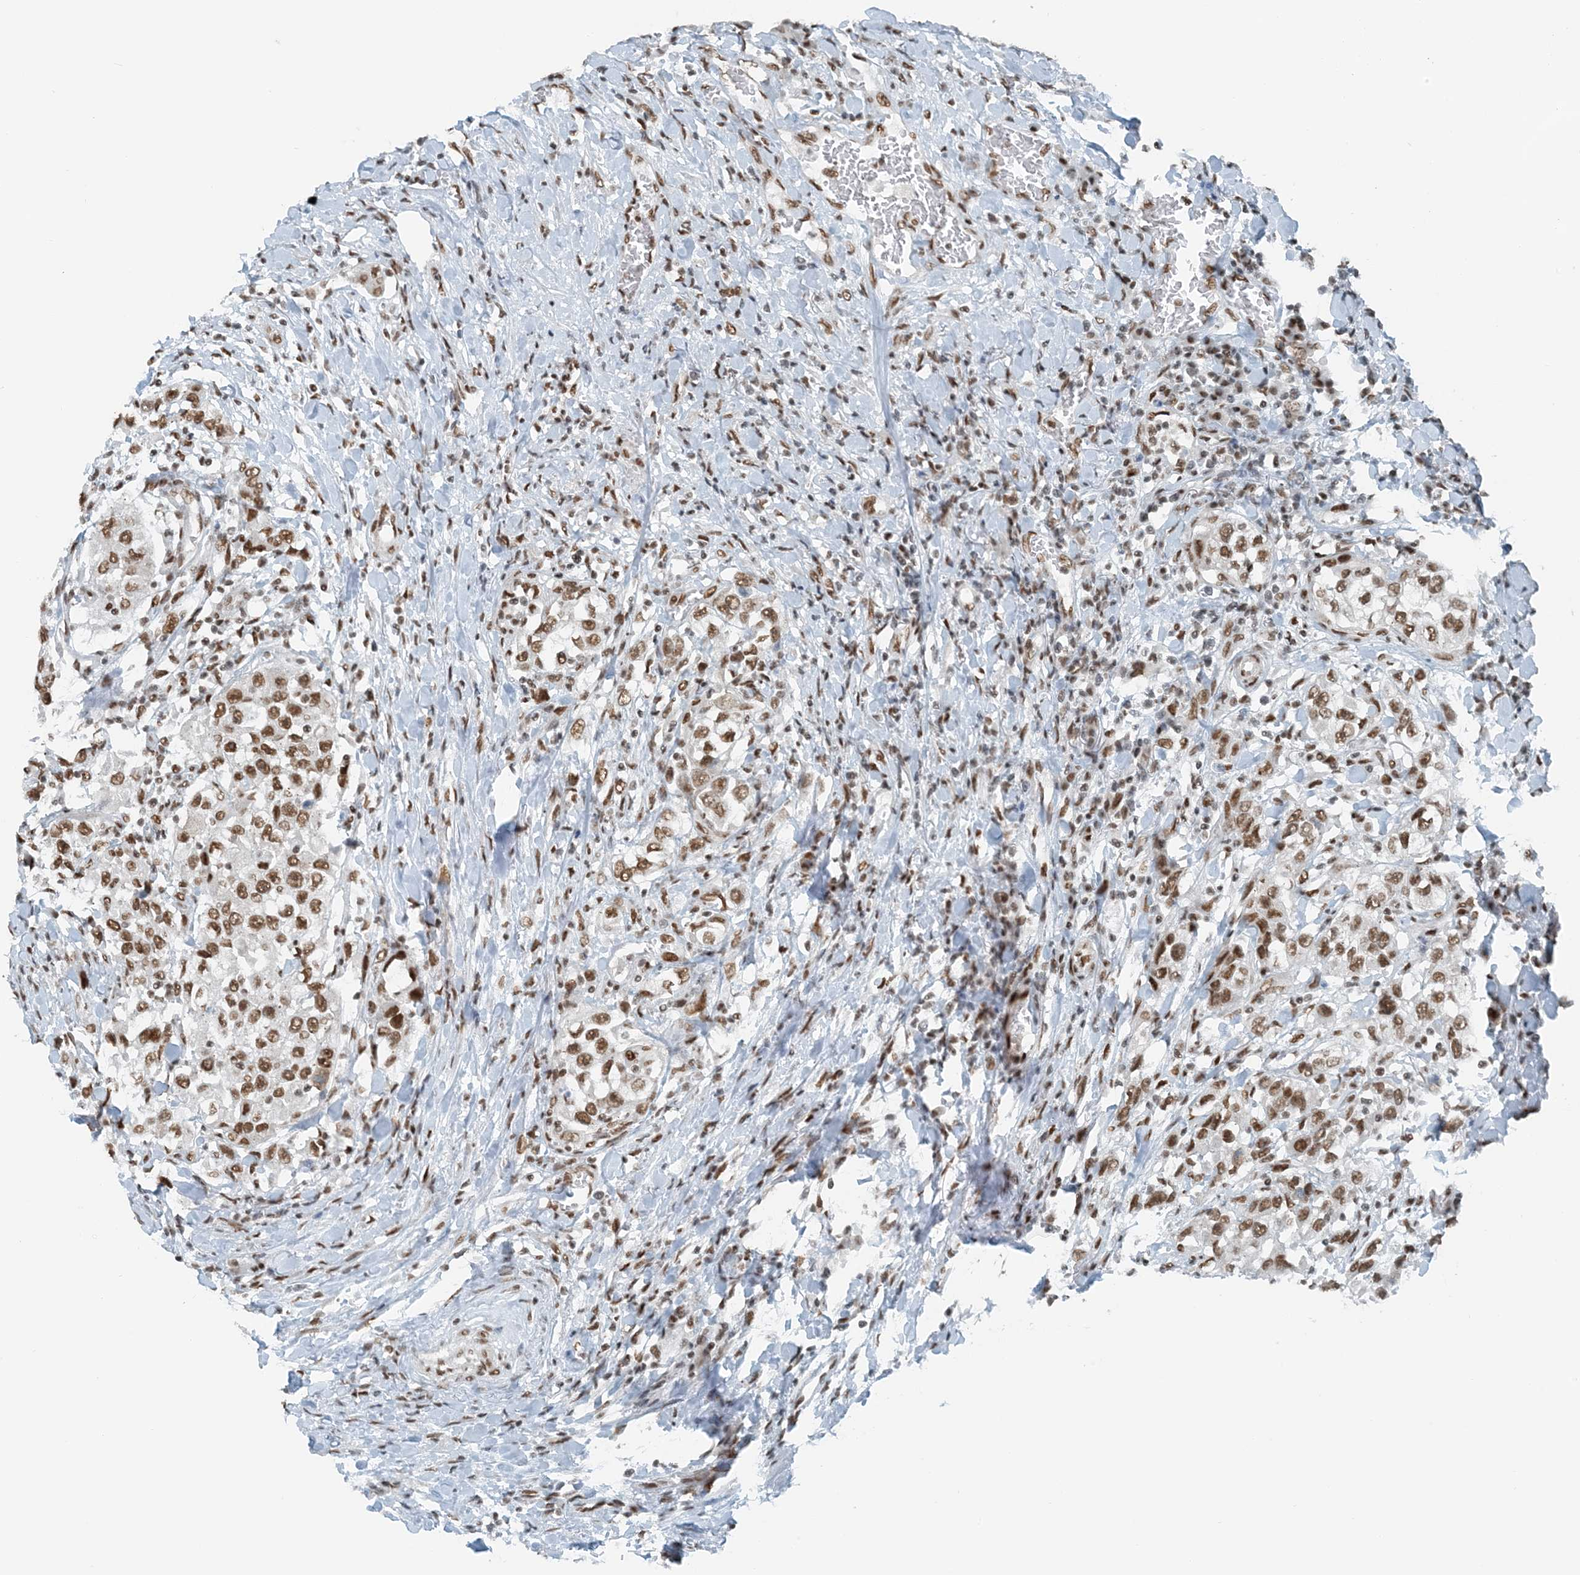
{"staining": {"intensity": "moderate", "quantity": ">75%", "location": "nuclear"}, "tissue": "urothelial cancer", "cell_type": "Tumor cells", "image_type": "cancer", "snomed": [{"axis": "morphology", "description": "Urothelial carcinoma, High grade"}, {"axis": "topography", "description": "Urinary bladder"}], "caption": "A medium amount of moderate nuclear expression is identified in approximately >75% of tumor cells in urothelial cancer tissue. (brown staining indicates protein expression, while blue staining denotes nuclei).", "gene": "ZNF500", "patient": {"sex": "female", "age": 80}}